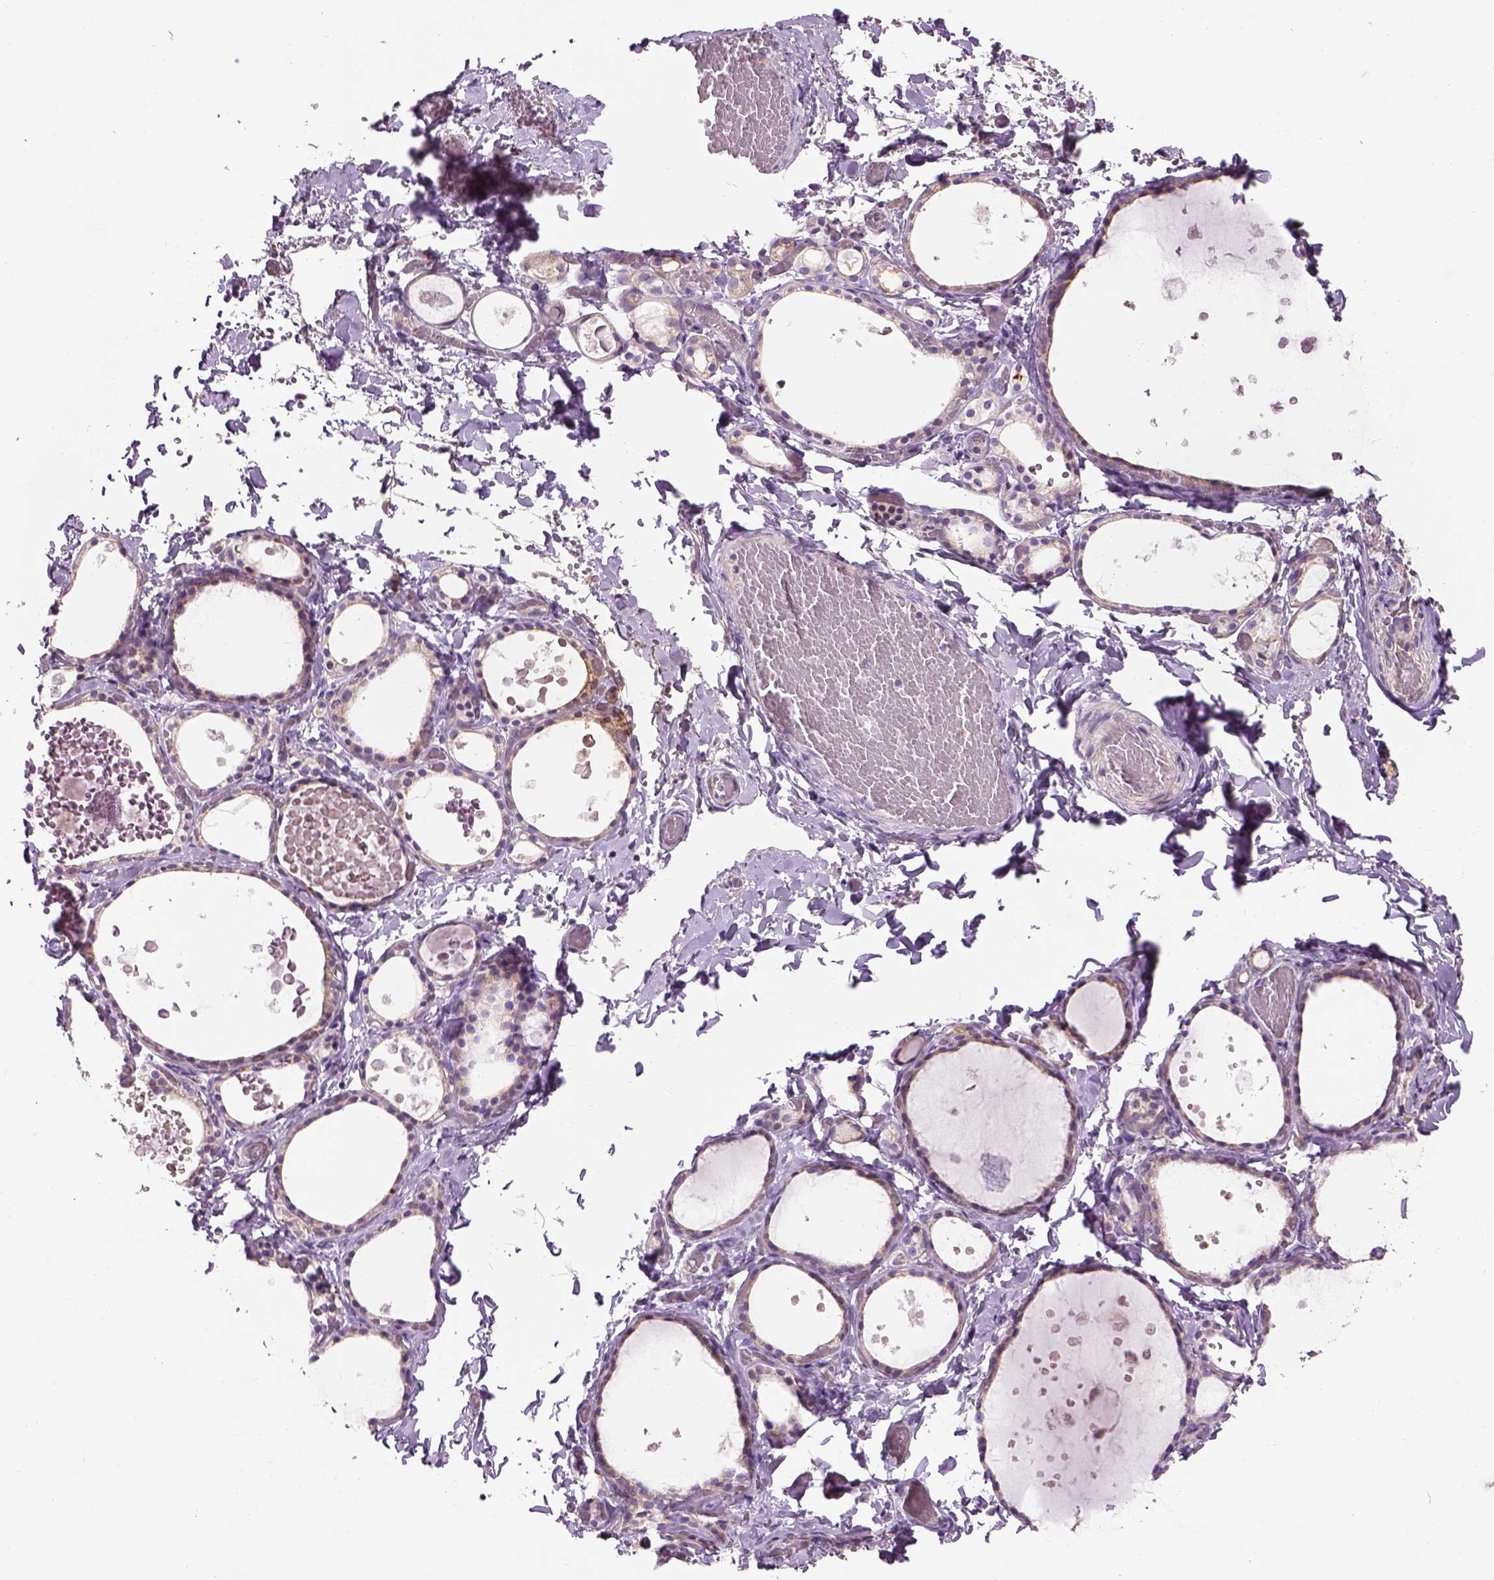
{"staining": {"intensity": "moderate", "quantity": "25%-75%", "location": "cytoplasmic/membranous"}, "tissue": "thyroid gland", "cell_type": "Glandular cells", "image_type": "normal", "snomed": [{"axis": "morphology", "description": "Normal tissue, NOS"}, {"axis": "topography", "description": "Thyroid gland"}], "caption": "Protein expression analysis of unremarkable human thyroid gland reveals moderate cytoplasmic/membranous positivity in about 25%-75% of glandular cells.", "gene": "IFT52", "patient": {"sex": "female", "age": 56}}